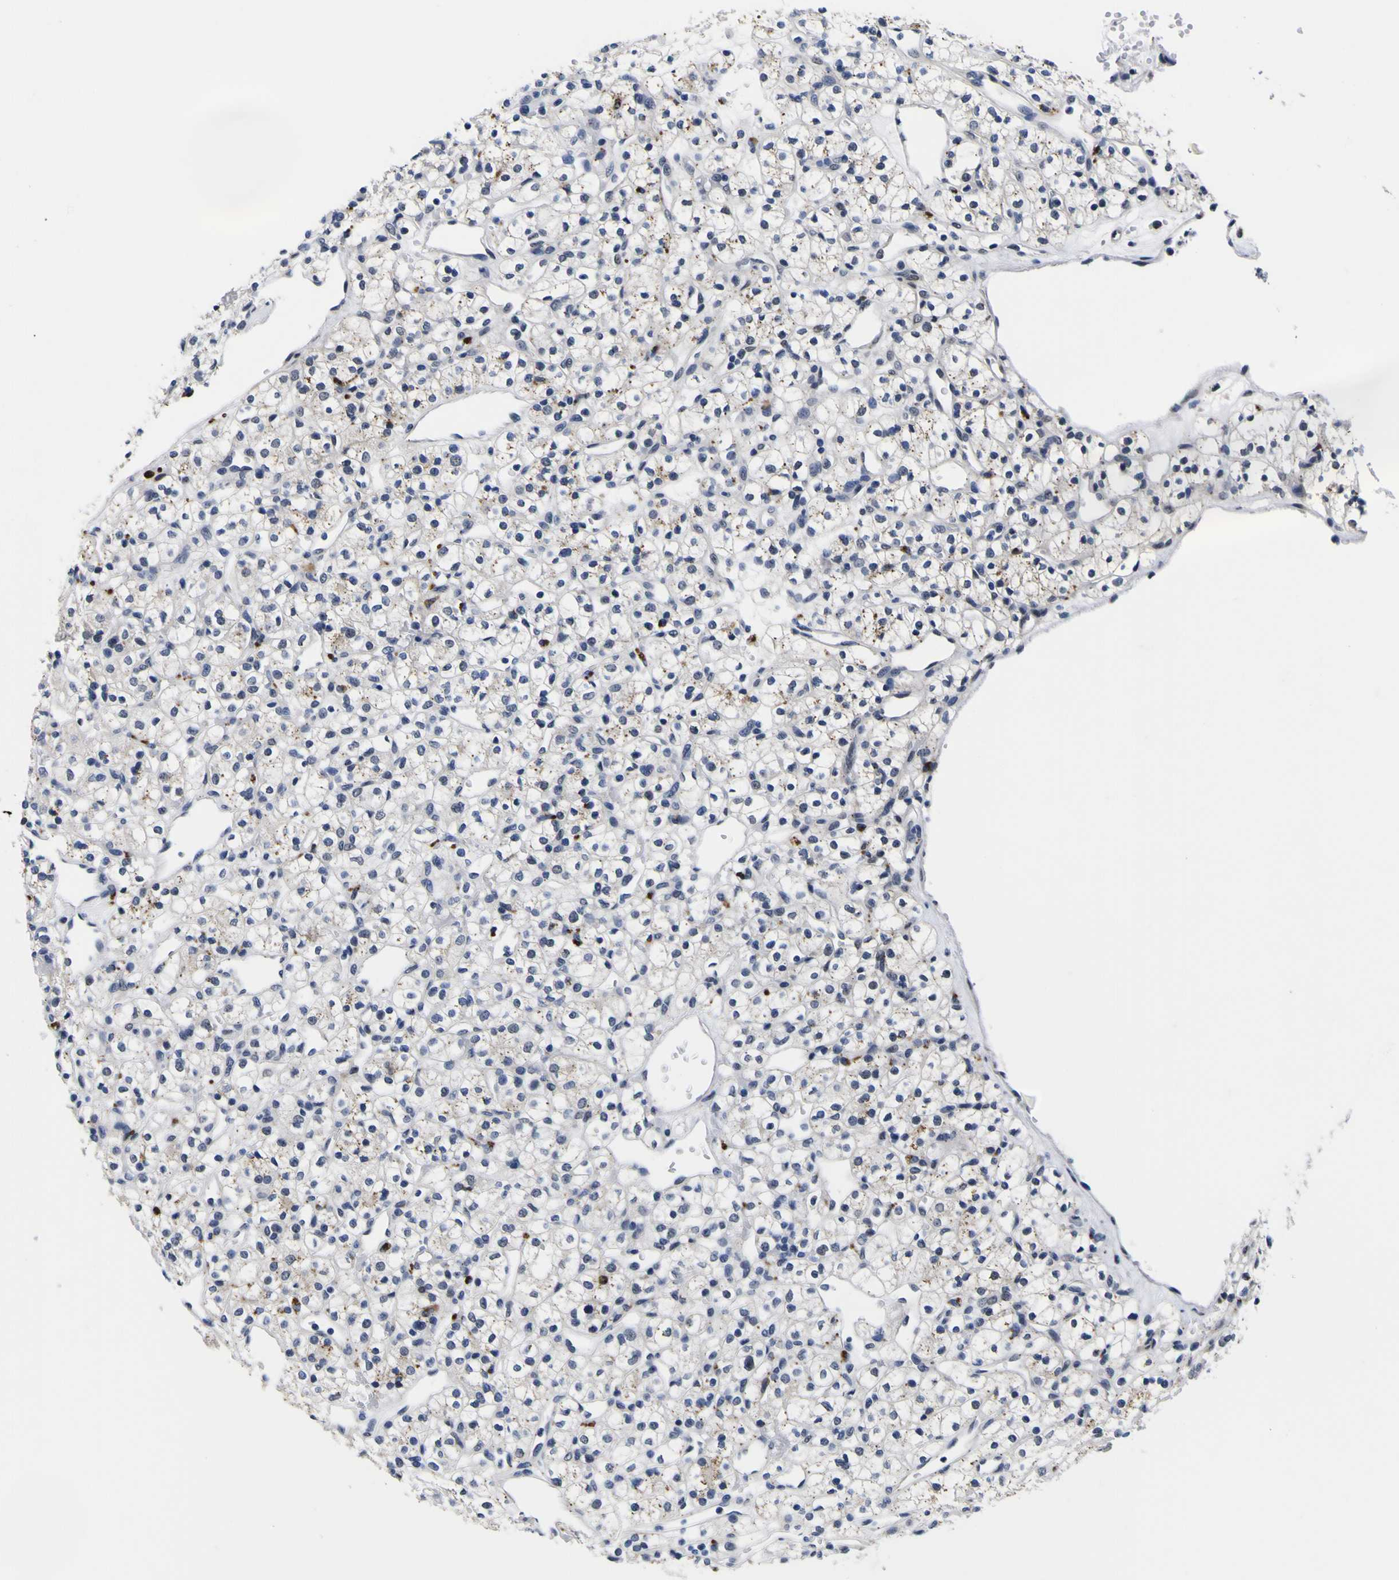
{"staining": {"intensity": "negative", "quantity": "none", "location": "none"}, "tissue": "renal cancer", "cell_type": "Tumor cells", "image_type": "cancer", "snomed": [{"axis": "morphology", "description": "Adenocarcinoma, NOS"}, {"axis": "topography", "description": "Kidney"}], "caption": "Protein analysis of renal cancer exhibits no significant positivity in tumor cells. (DAB IHC with hematoxylin counter stain).", "gene": "IGFLR1", "patient": {"sex": "female", "age": 60}}